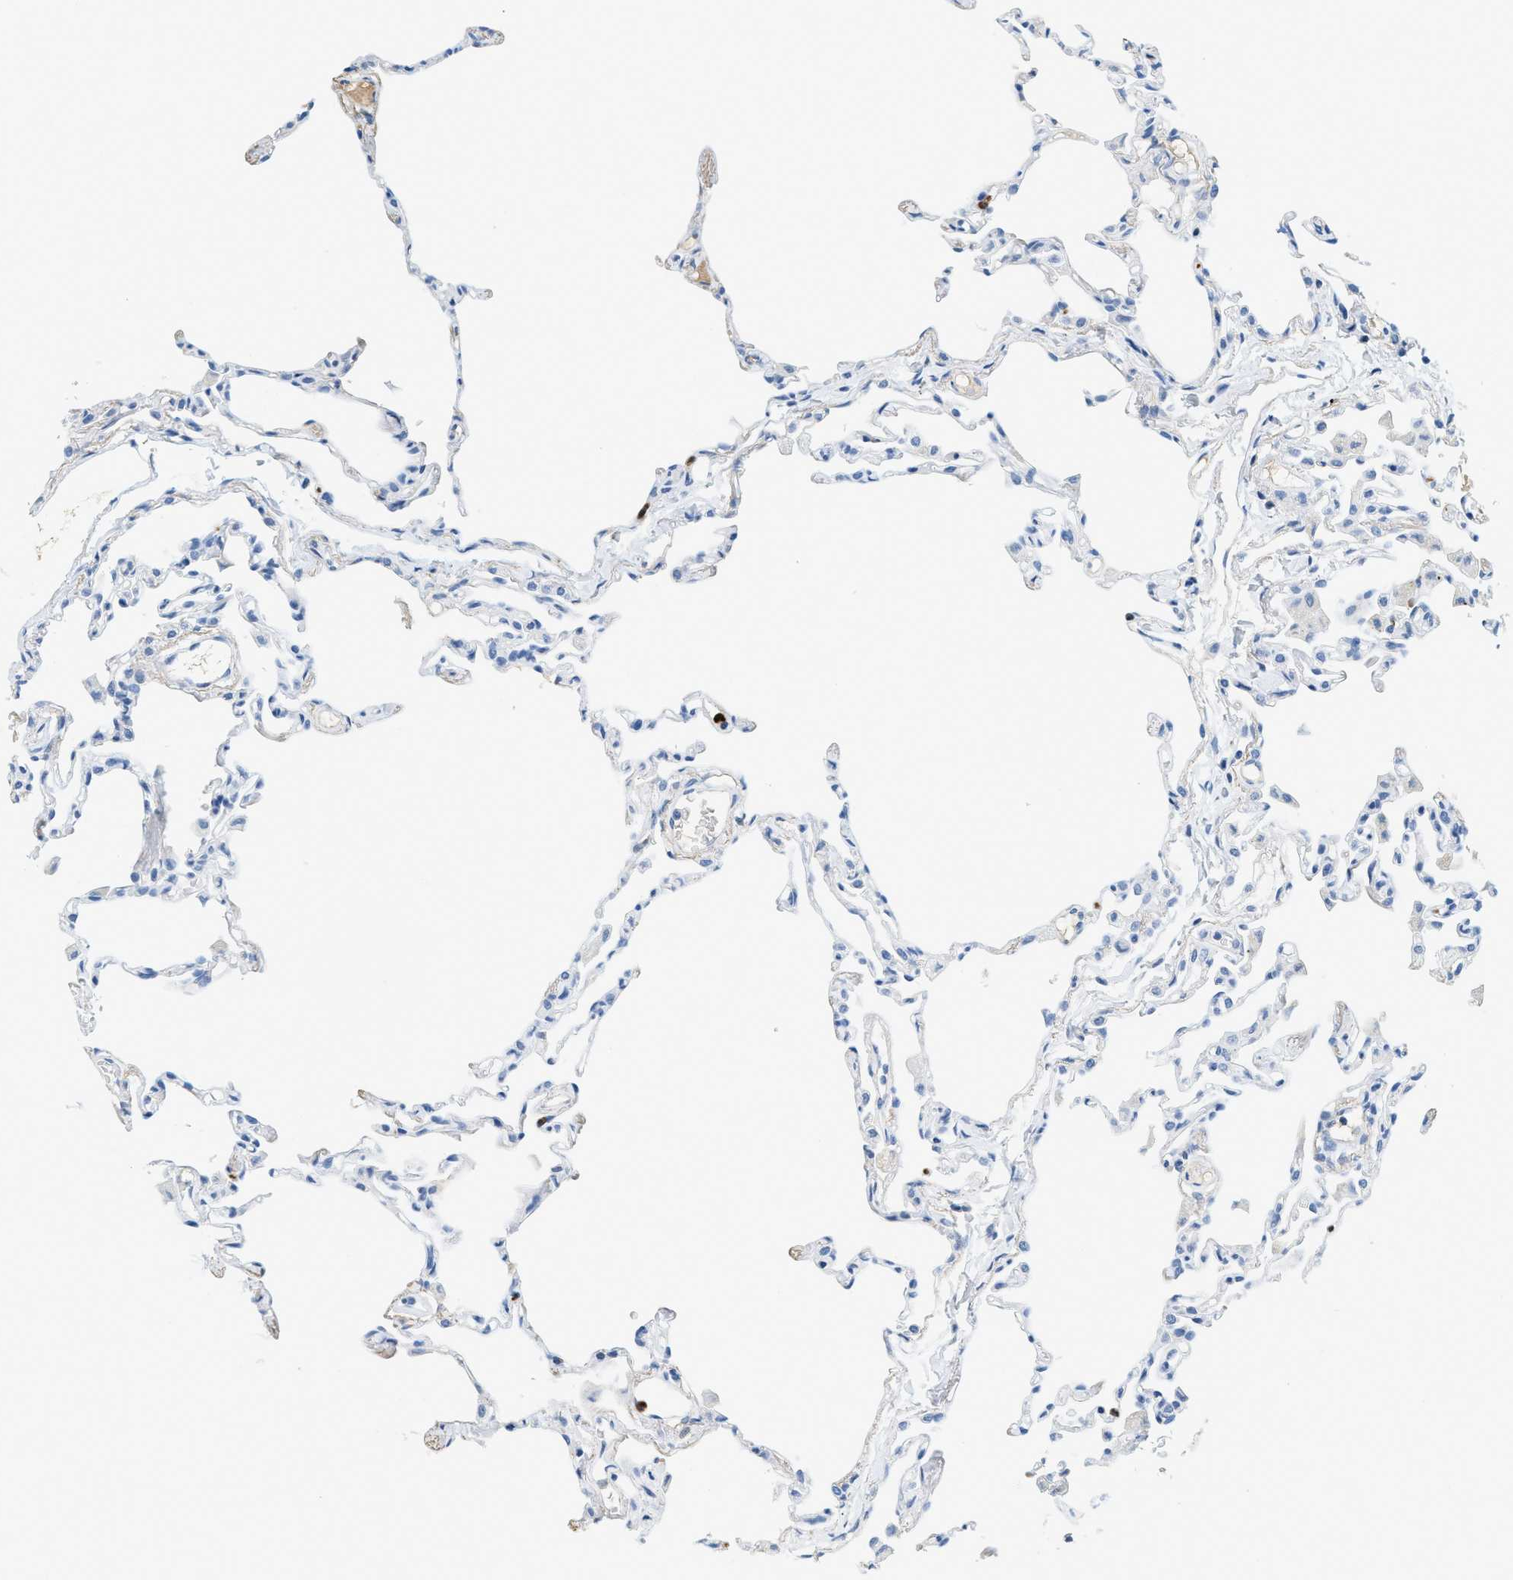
{"staining": {"intensity": "negative", "quantity": "none", "location": "none"}, "tissue": "lung", "cell_type": "Alveolar cells", "image_type": "normal", "snomed": [{"axis": "morphology", "description": "Normal tissue, NOS"}, {"axis": "topography", "description": "Lung"}], "caption": "The histopathology image shows no staining of alveolar cells in benign lung.", "gene": "LCN2", "patient": {"sex": "female", "age": 49}}